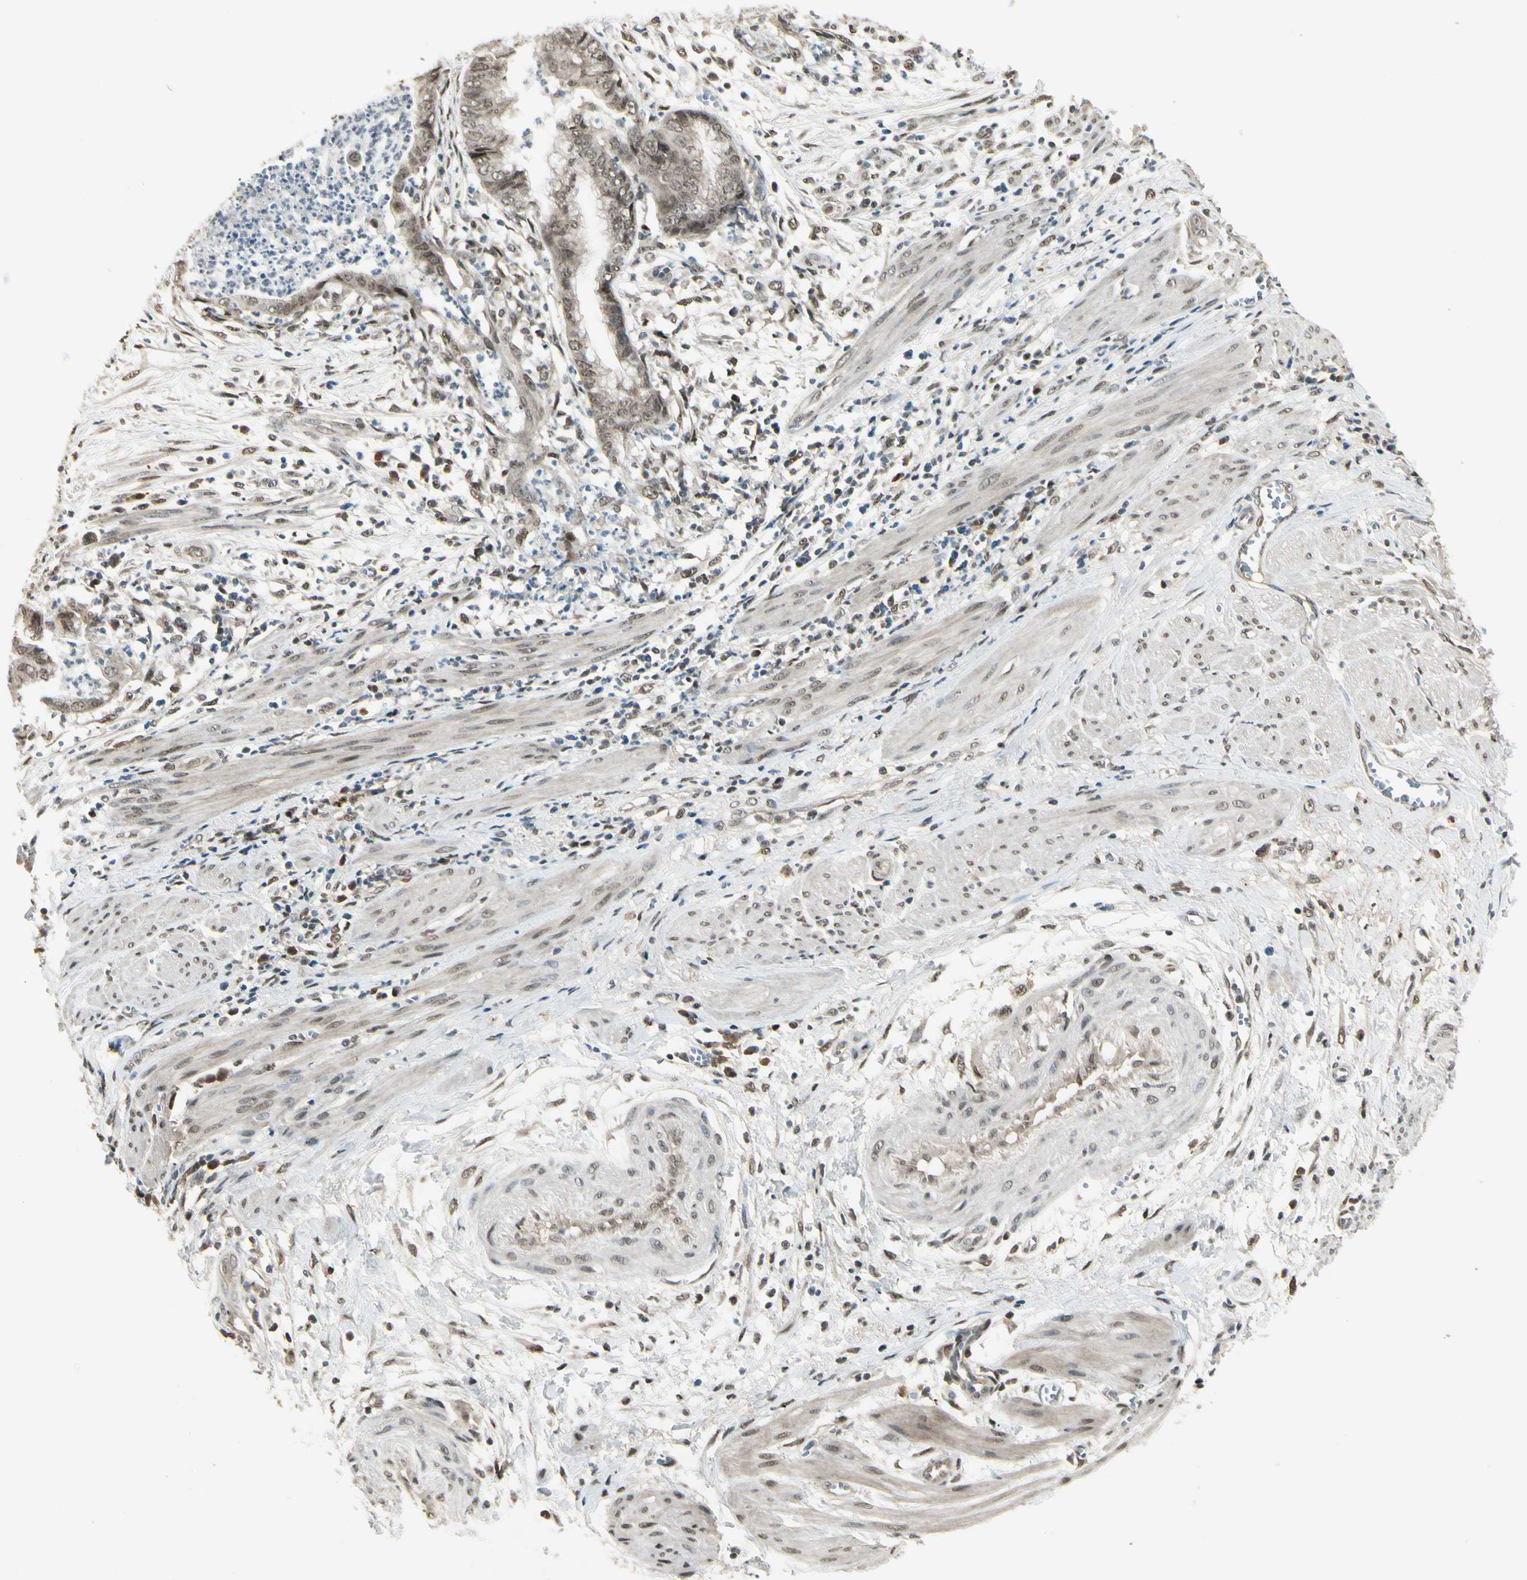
{"staining": {"intensity": "moderate", "quantity": ">75%", "location": "nuclear"}, "tissue": "endometrial cancer", "cell_type": "Tumor cells", "image_type": "cancer", "snomed": [{"axis": "morphology", "description": "Necrosis, NOS"}, {"axis": "morphology", "description": "Adenocarcinoma, NOS"}, {"axis": "topography", "description": "Endometrium"}], "caption": "Brown immunohistochemical staining in endometrial cancer (adenocarcinoma) shows moderate nuclear staining in approximately >75% of tumor cells.", "gene": "GTF3A", "patient": {"sex": "female", "age": 79}}